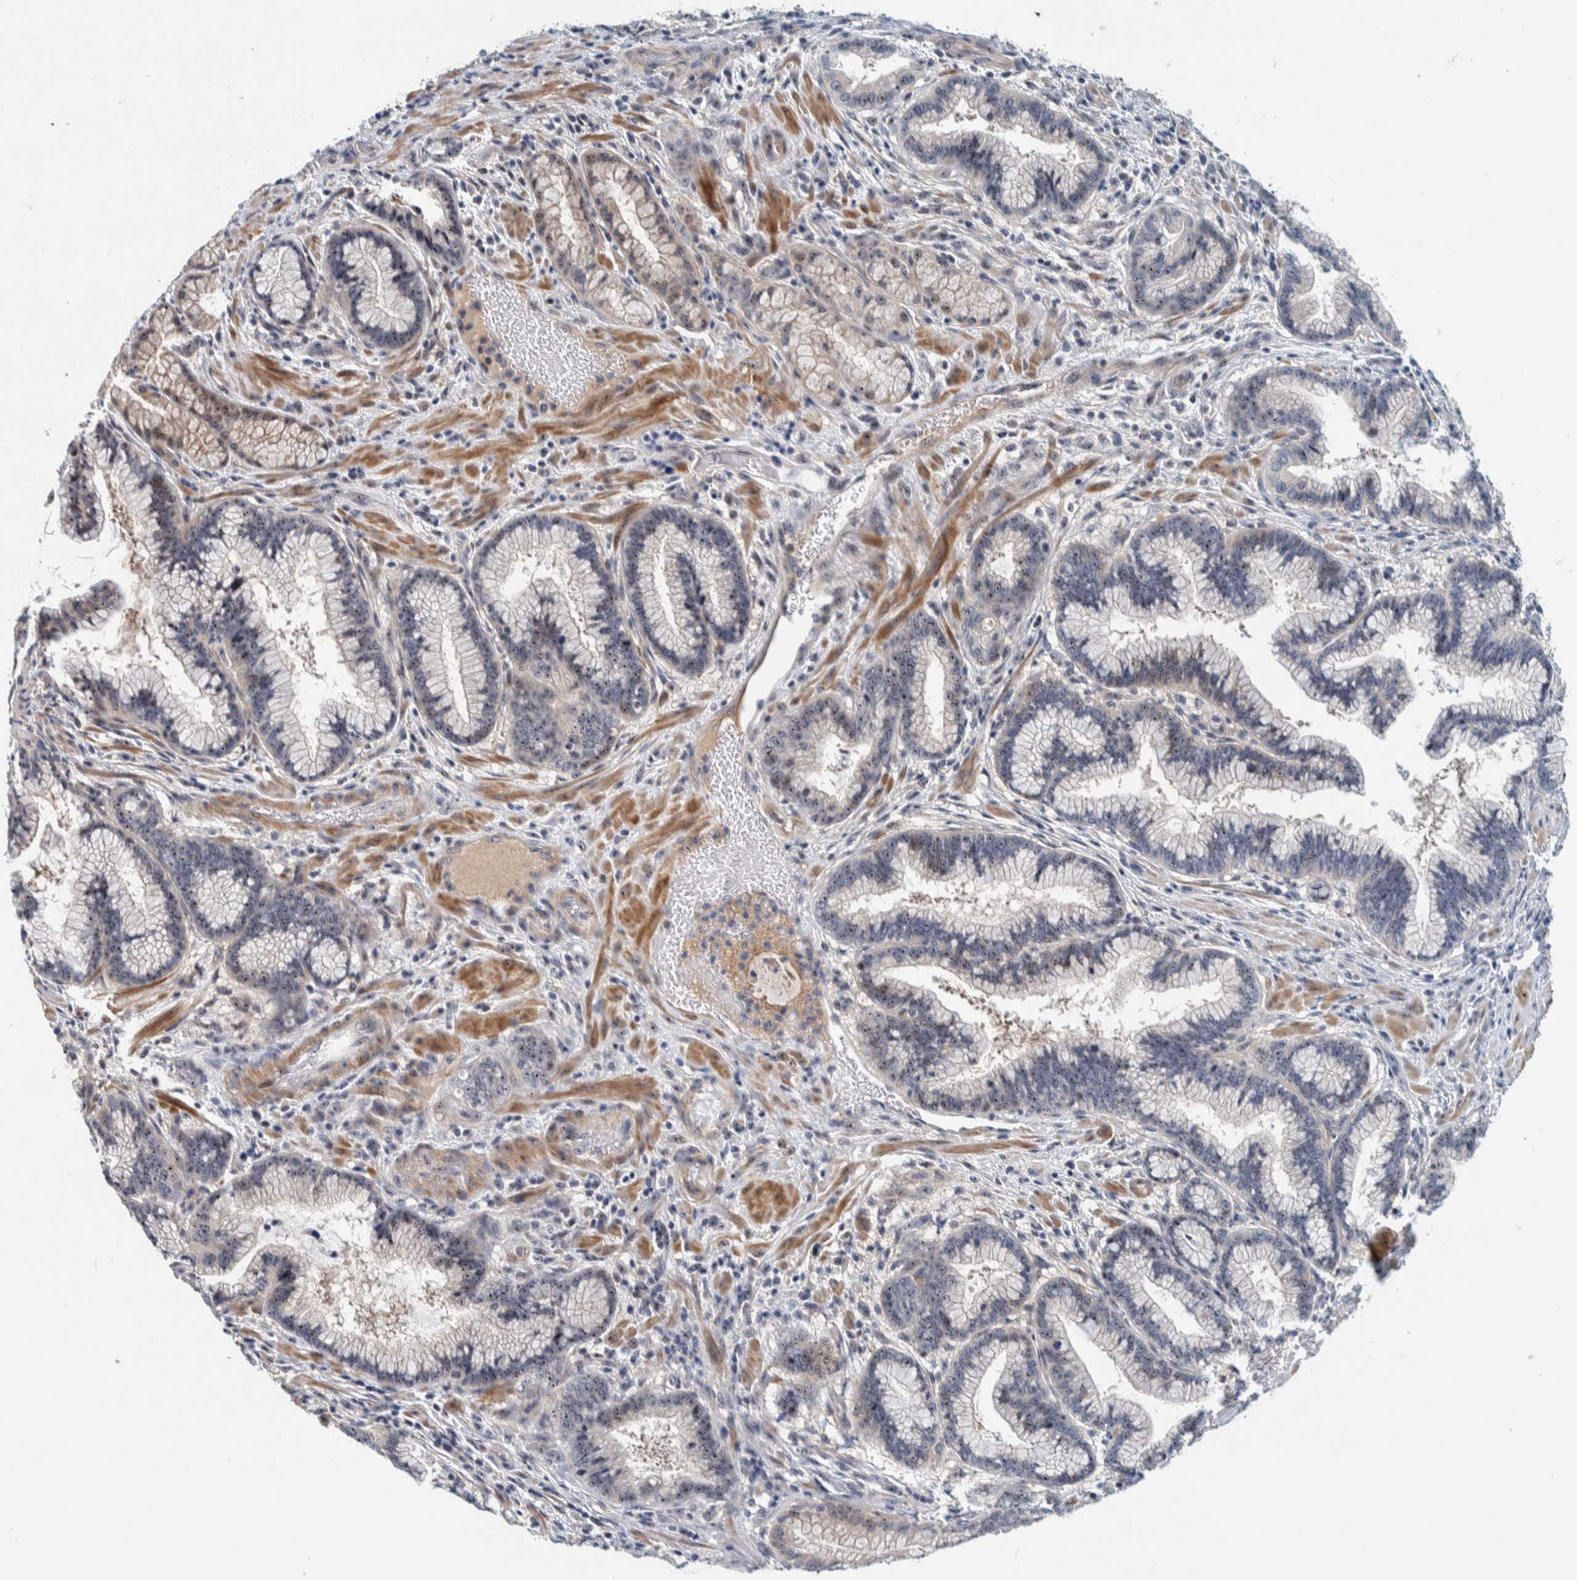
{"staining": {"intensity": "moderate", "quantity": ">75%", "location": "nuclear"}, "tissue": "pancreatic cancer", "cell_type": "Tumor cells", "image_type": "cancer", "snomed": [{"axis": "morphology", "description": "Adenocarcinoma, NOS"}, {"axis": "topography", "description": "Pancreas"}], "caption": "Human pancreatic cancer stained for a protein (brown) displays moderate nuclear positive expression in about >75% of tumor cells.", "gene": "NOL11", "patient": {"sex": "female", "age": 64}}